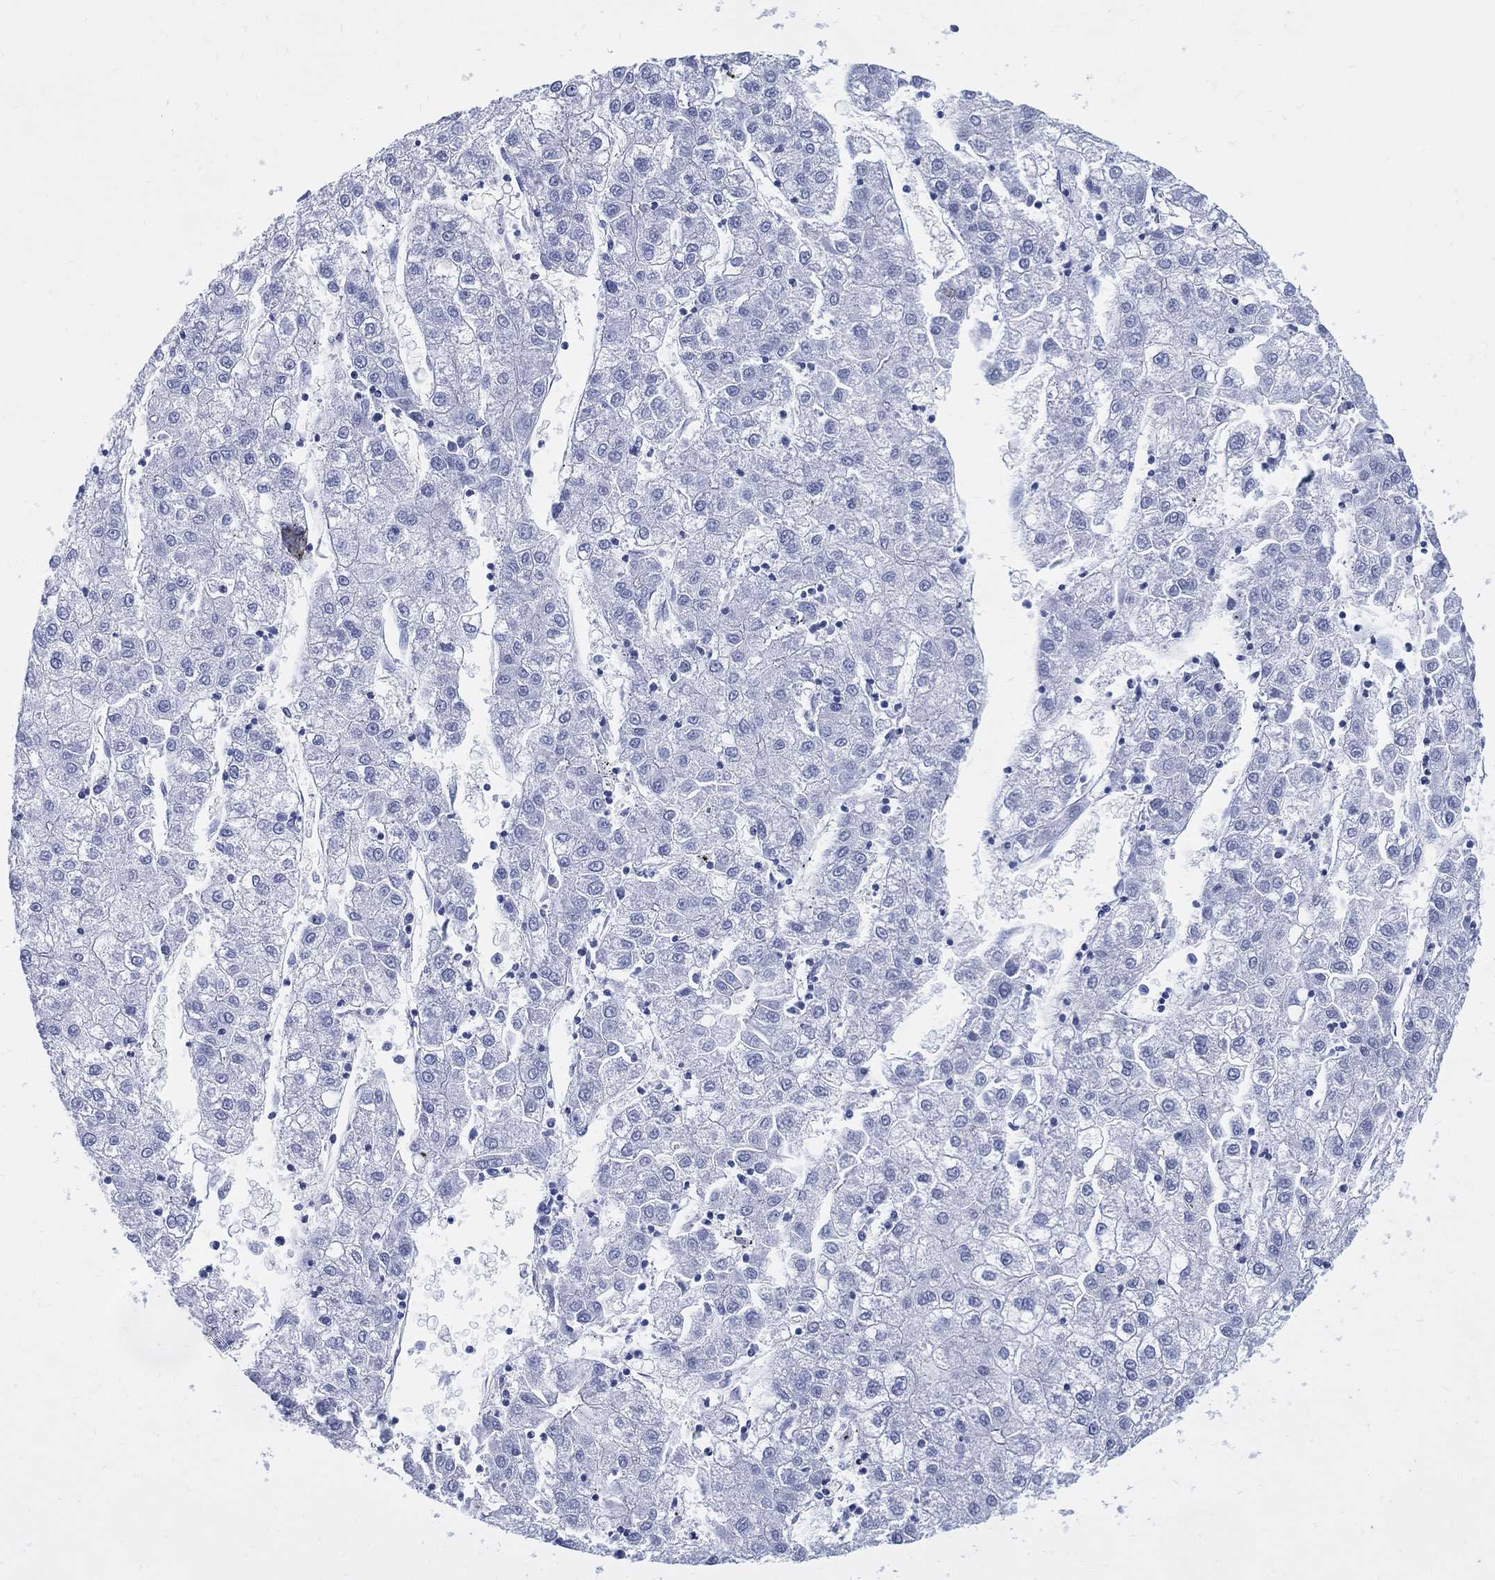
{"staining": {"intensity": "negative", "quantity": "none", "location": "none"}, "tissue": "liver cancer", "cell_type": "Tumor cells", "image_type": "cancer", "snomed": [{"axis": "morphology", "description": "Carcinoma, Hepatocellular, NOS"}, {"axis": "topography", "description": "Liver"}], "caption": "Immunohistochemistry image of human liver cancer (hepatocellular carcinoma) stained for a protein (brown), which displays no expression in tumor cells.", "gene": "DDI1", "patient": {"sex": "male", "age": 72}}